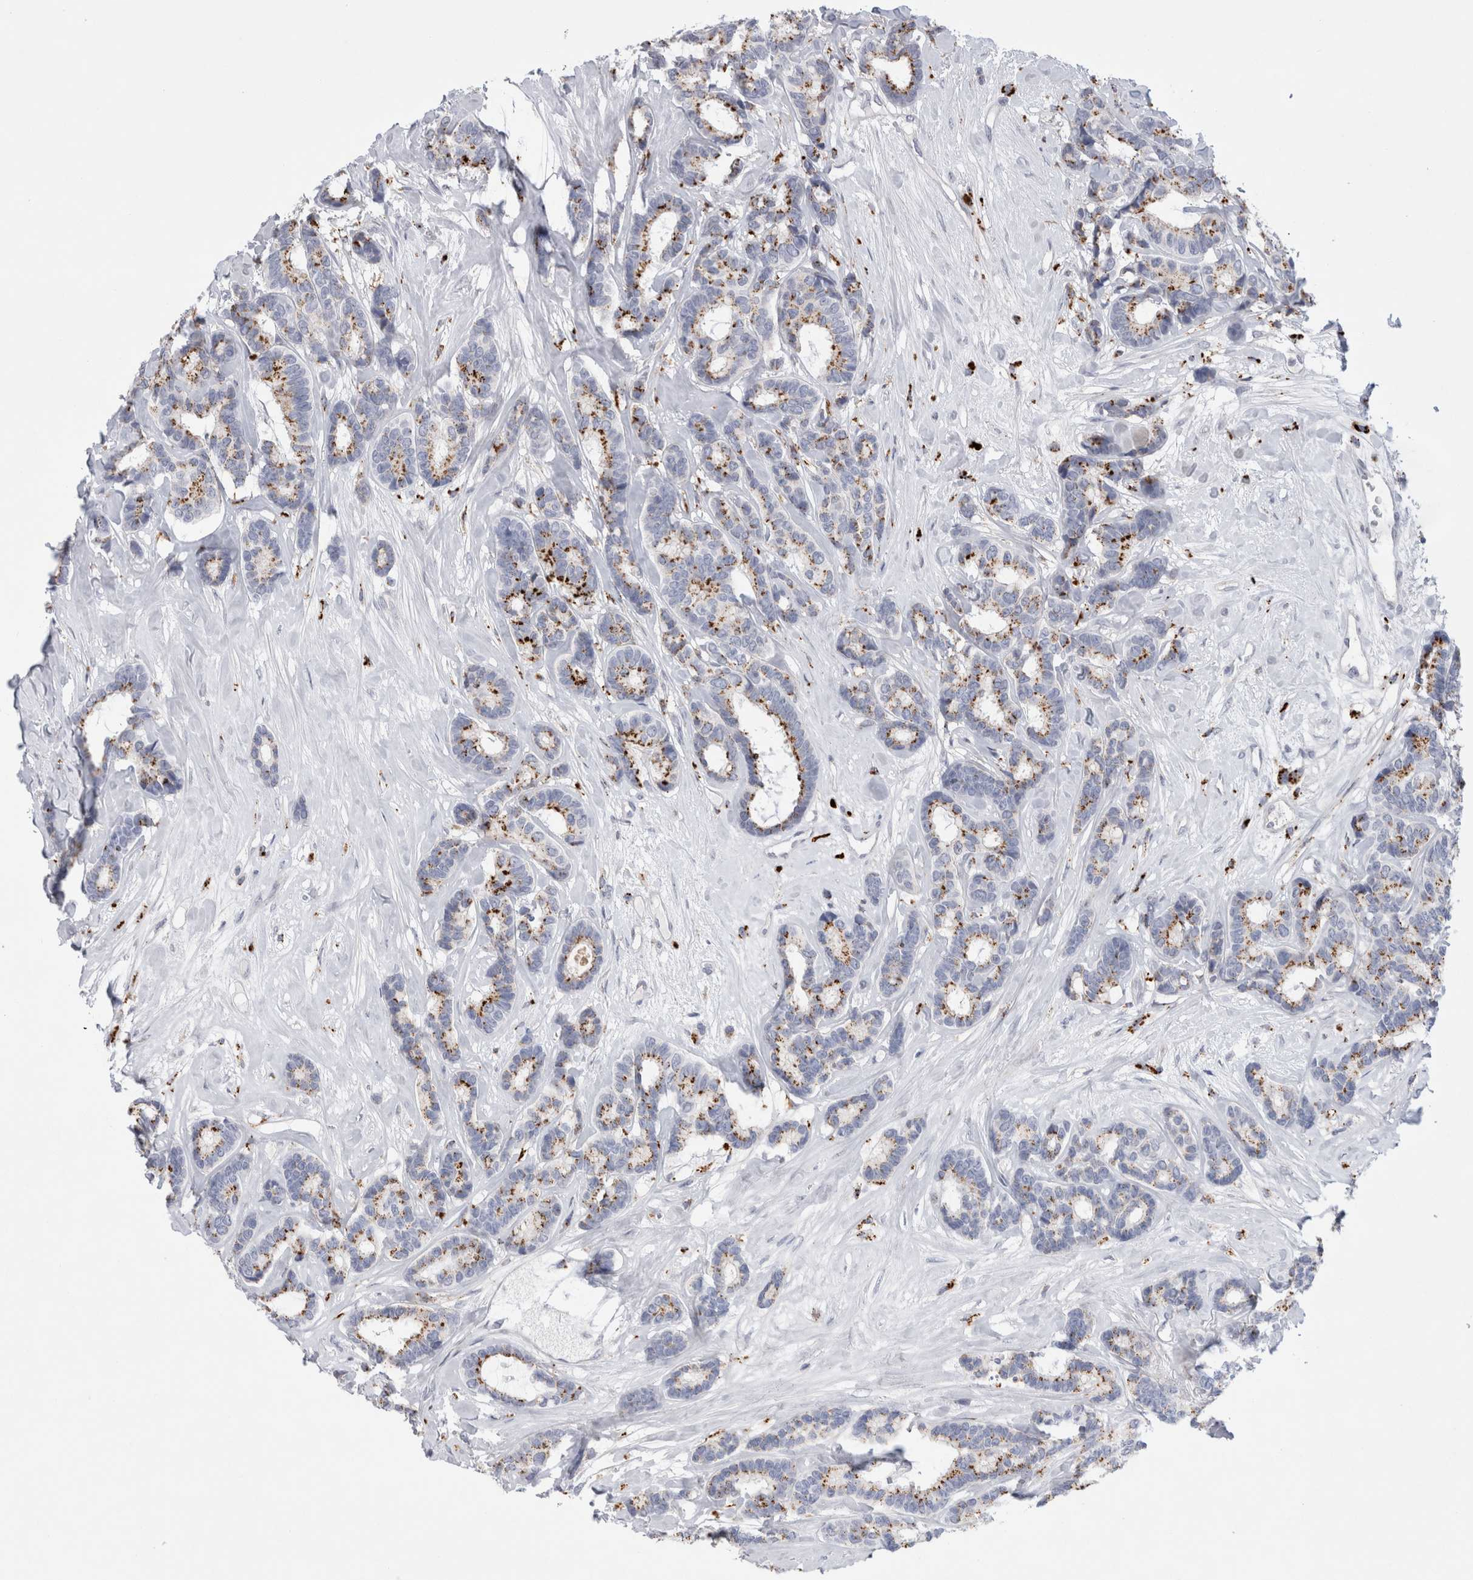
{"staining": {"intensity": "strong", "quantity": "25%-75%", "location": "cytoplasmic/membranous"}, "tissue": "breast cancer", "cell_type": "Tumor cells", "image_type": "cancer", "snomed": [{"axis": "morphology", "description": "Duct carcinoma"}, {"axis": "topography", "description": "Breast"}], "caption": "DAB immunohistochemical staining of human breast cancer (infiltrating ductal carcinoma) shows strong cytoplasmic/membranous protein positivity in about 25%-75% of tumor cells.", "gene": "GAA", "patient": {"sex": "female", "age": 87}}